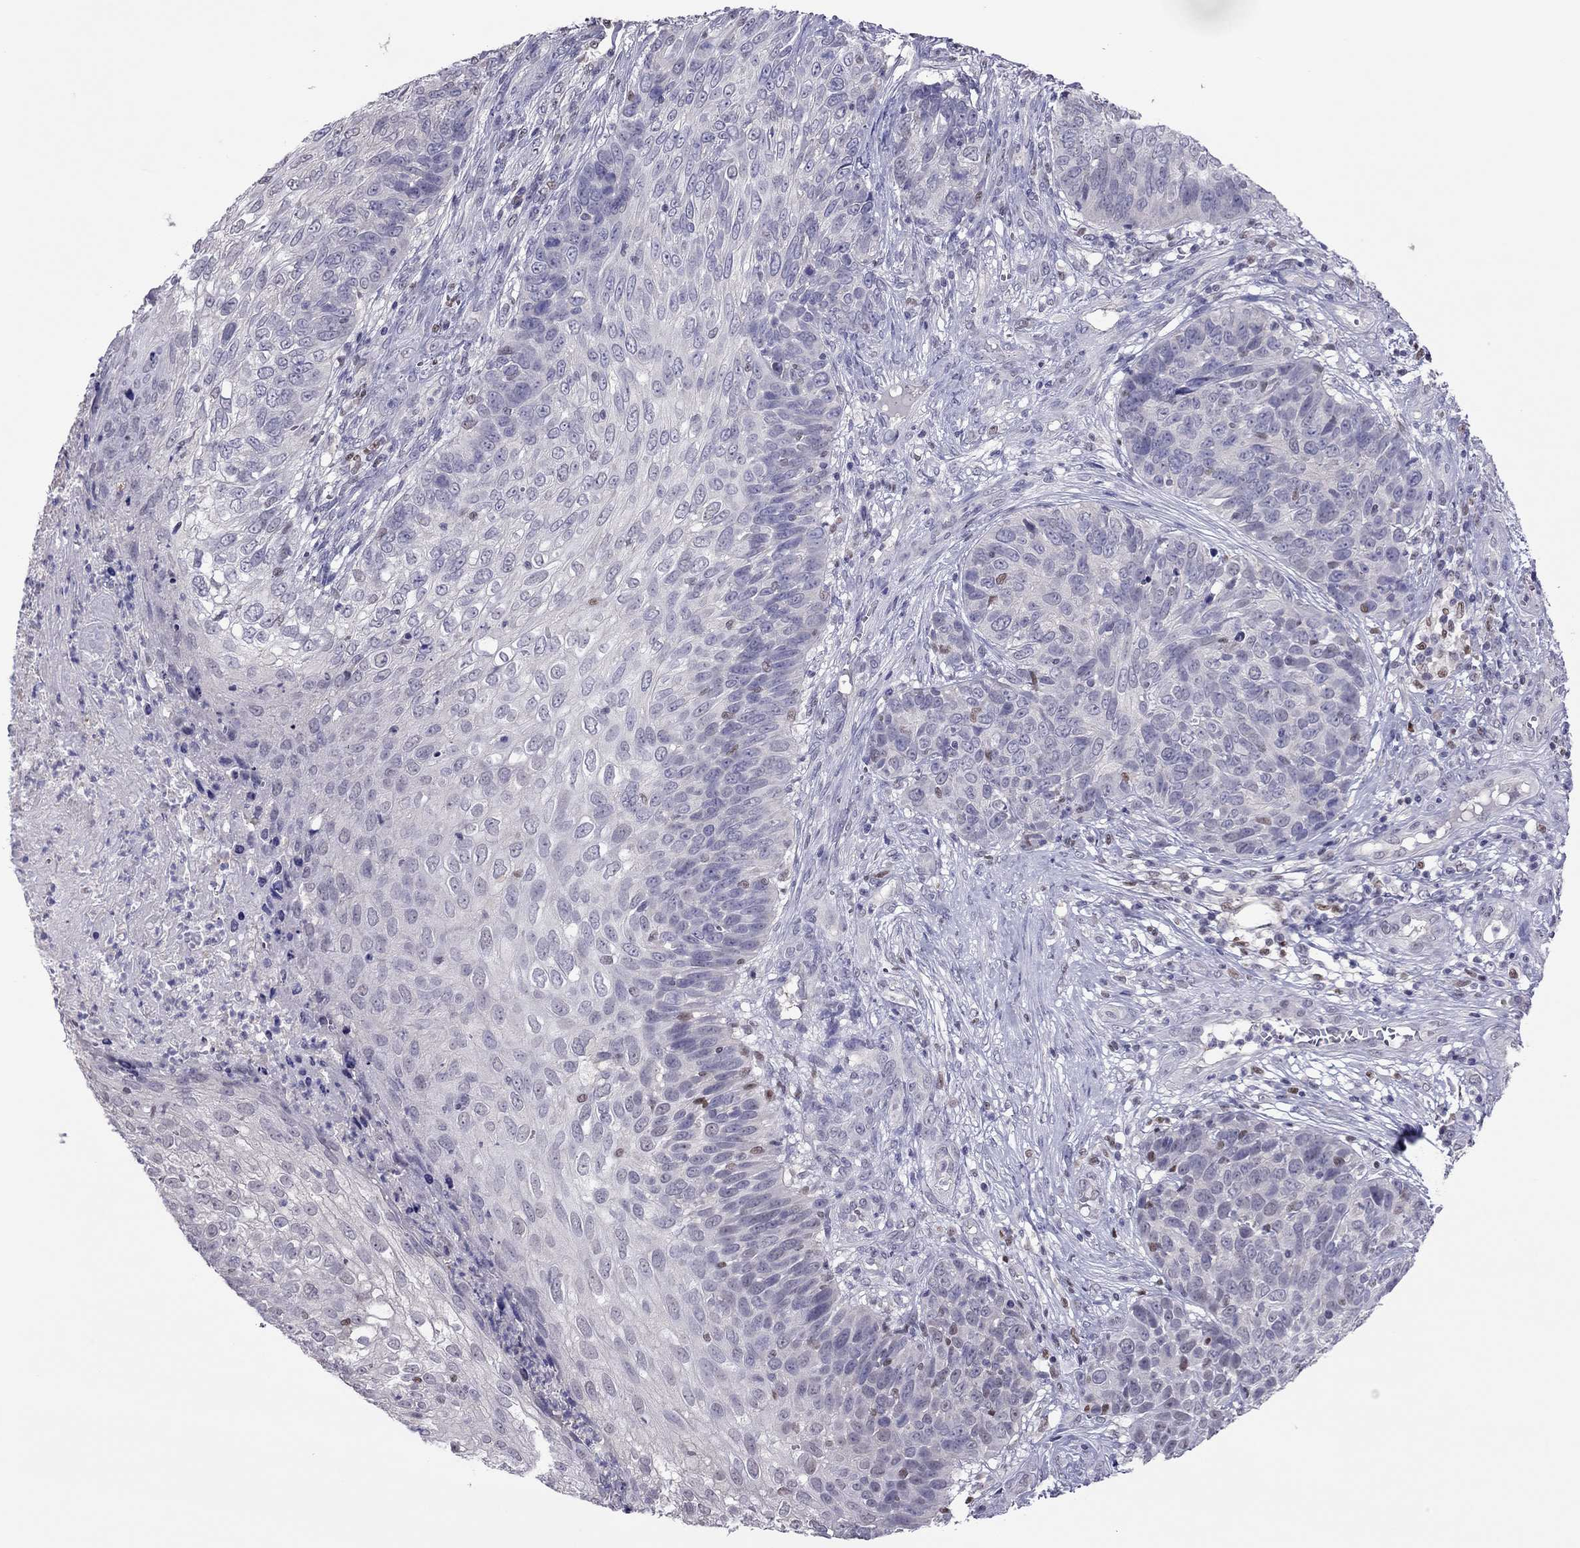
{"staining": {"intensity": "negative", "quantity": "none", "location": "none"}, "tissue": "skin cancer", "cell_type": "Tumor cells", "image_type": "cancer", "snomed": [{"axis": "morphology", "description": "Squamous cell carcinoma, NOS"}, {"axis": "topography", "description": "Skin"}], "caption": "An image of human skin cancer (squamous cell carcinoma) is negative for staining in tumor cells.", "gene": "SPINT3", "patient": {"sex": "male", "age": 92}}